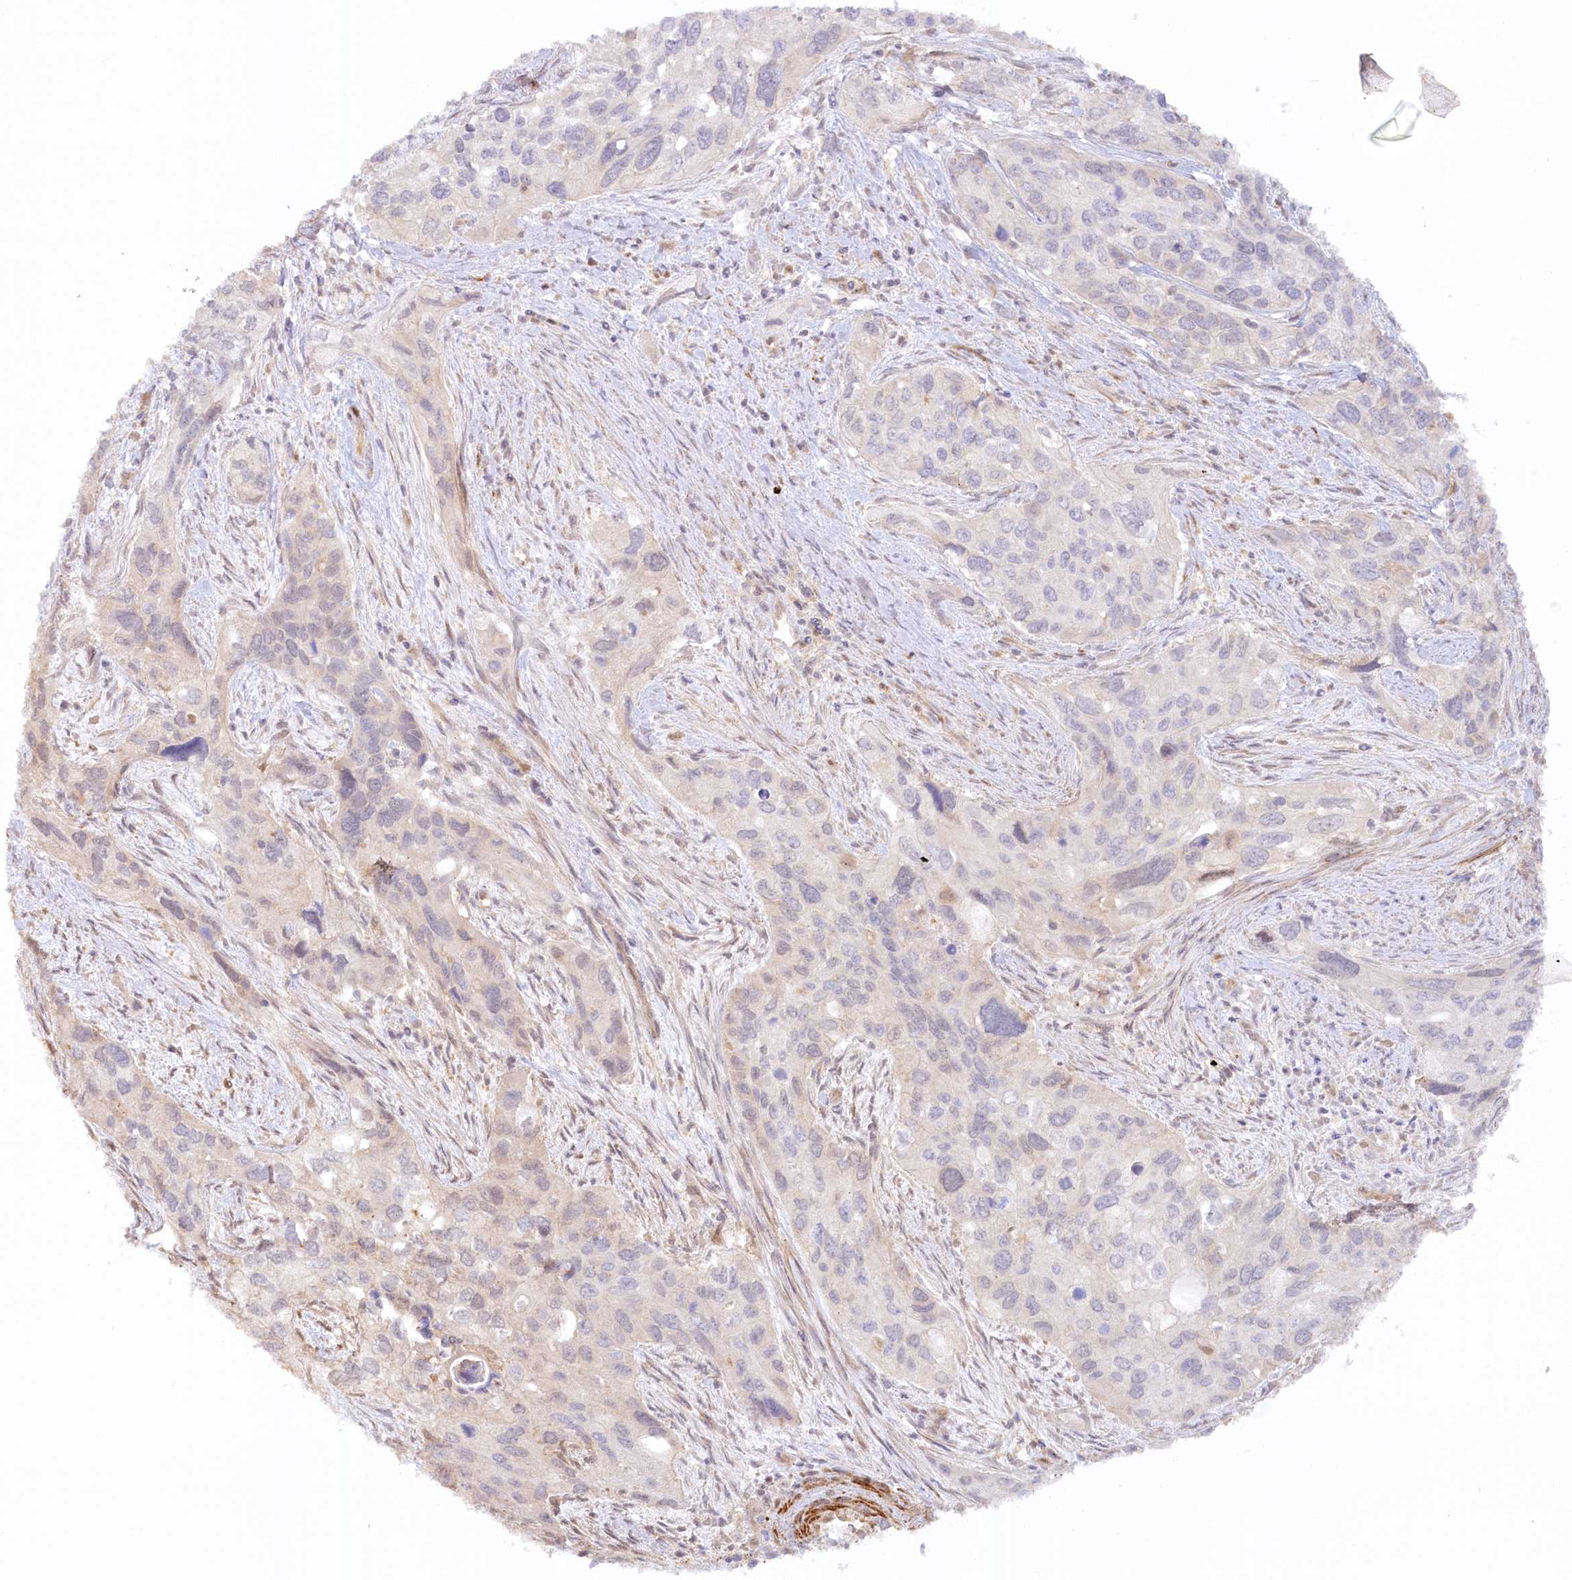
{"staining": {"intensity": "weak", "quantity": "<25%", "location": "cytoplasmic/membranous,nuclear"}, "tissue": "cervical cancer", "cell_type": "Tumor cells", "image_type": "cancer", "snomed": [{"axis": "morphology", "description": "Squamous cell carcinoma, NOS"}, {"axis": "topography", "description": "Cervix"}], "caption": "This is an immunohistochemistry (IHC) micrograph of human cervical cancer (squamous cell carcinoma). There is no staining in tumor cells.", "gene": "GBE1", "patient": {"sex": "female", "age": 55}}